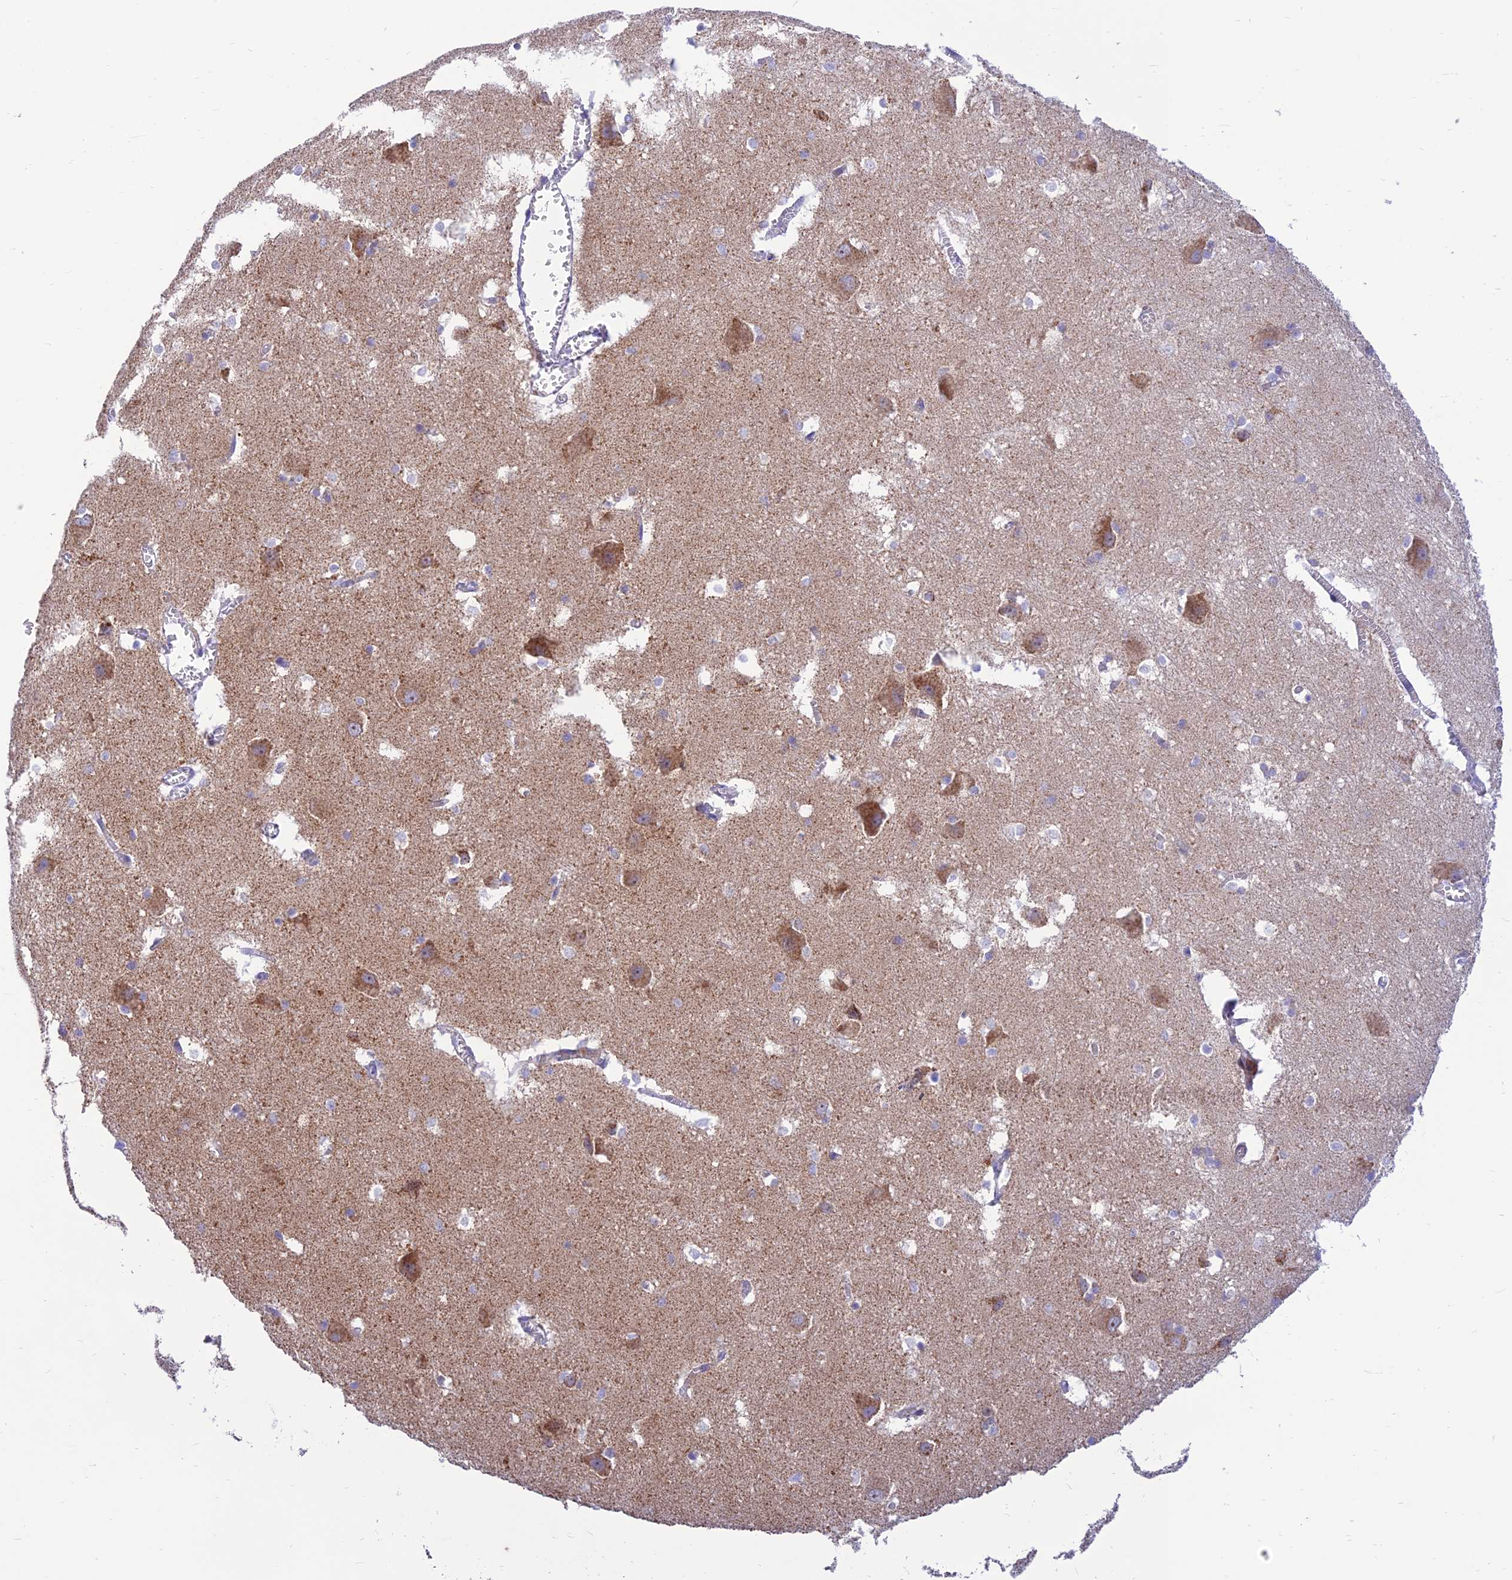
{"staining": {"intensity": "negative", "quantity": "none", "location": "none"}, "tissue": "caudate", "cell_type": "Glial cells", "image_type": "normal", "snomed": [{"axis": "morphology", "description": "Normal tissue, NOS"}, {"axis": "topography", "description": "Lateral ventricle wall"}], "caption": "Micrograph shows no significant protein expression in glial cells of unremarkable caudate. The staining was performed using DAB (3,3'-diaminobenzidine) to visualize the protein expression in brown, while the nuclei were stained in blue with hematoxylin (Magnification: 20x).", "gene": "FAM186B", "patient": {"sex": "male", "age": 37}}